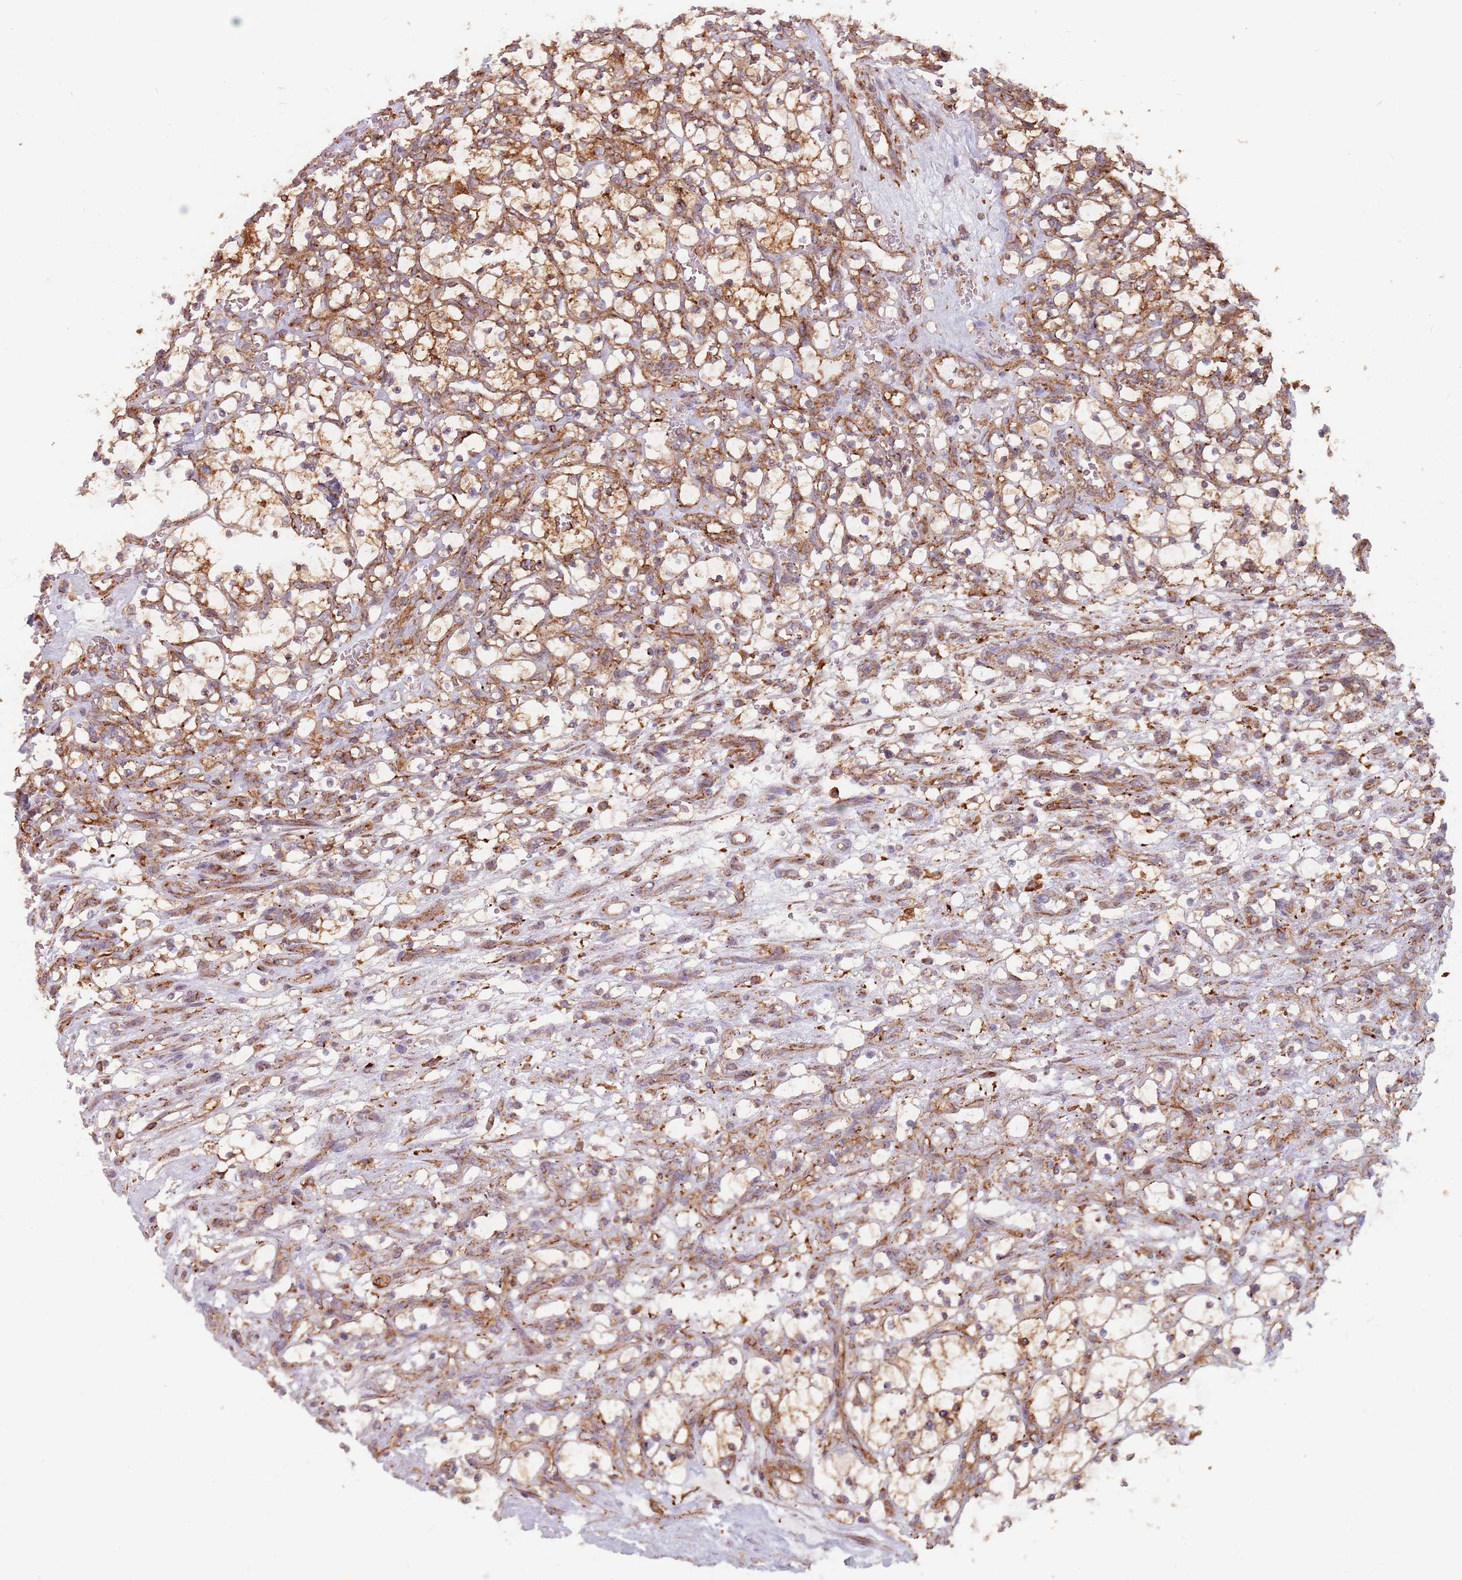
{"staining": {"intensity": "moderate", "quantity": ">75%", "location": "cytoplasmic/membranous"}, "tissue": "renal cancer", "cell_type": "Tumor cells", "image_type": "cancer", "snomed": [{"axis": "morphology", "description": "Adenocarcinoma, NOS"}, {"axis": "topography", "description": "Kidney"}], "caption": "Renal adenocarcinoma stained with a protein marker displays moderate staining in tumor cells.", "gene": "TPD52L2", "patient": {"sex": "female", "age": 69}}